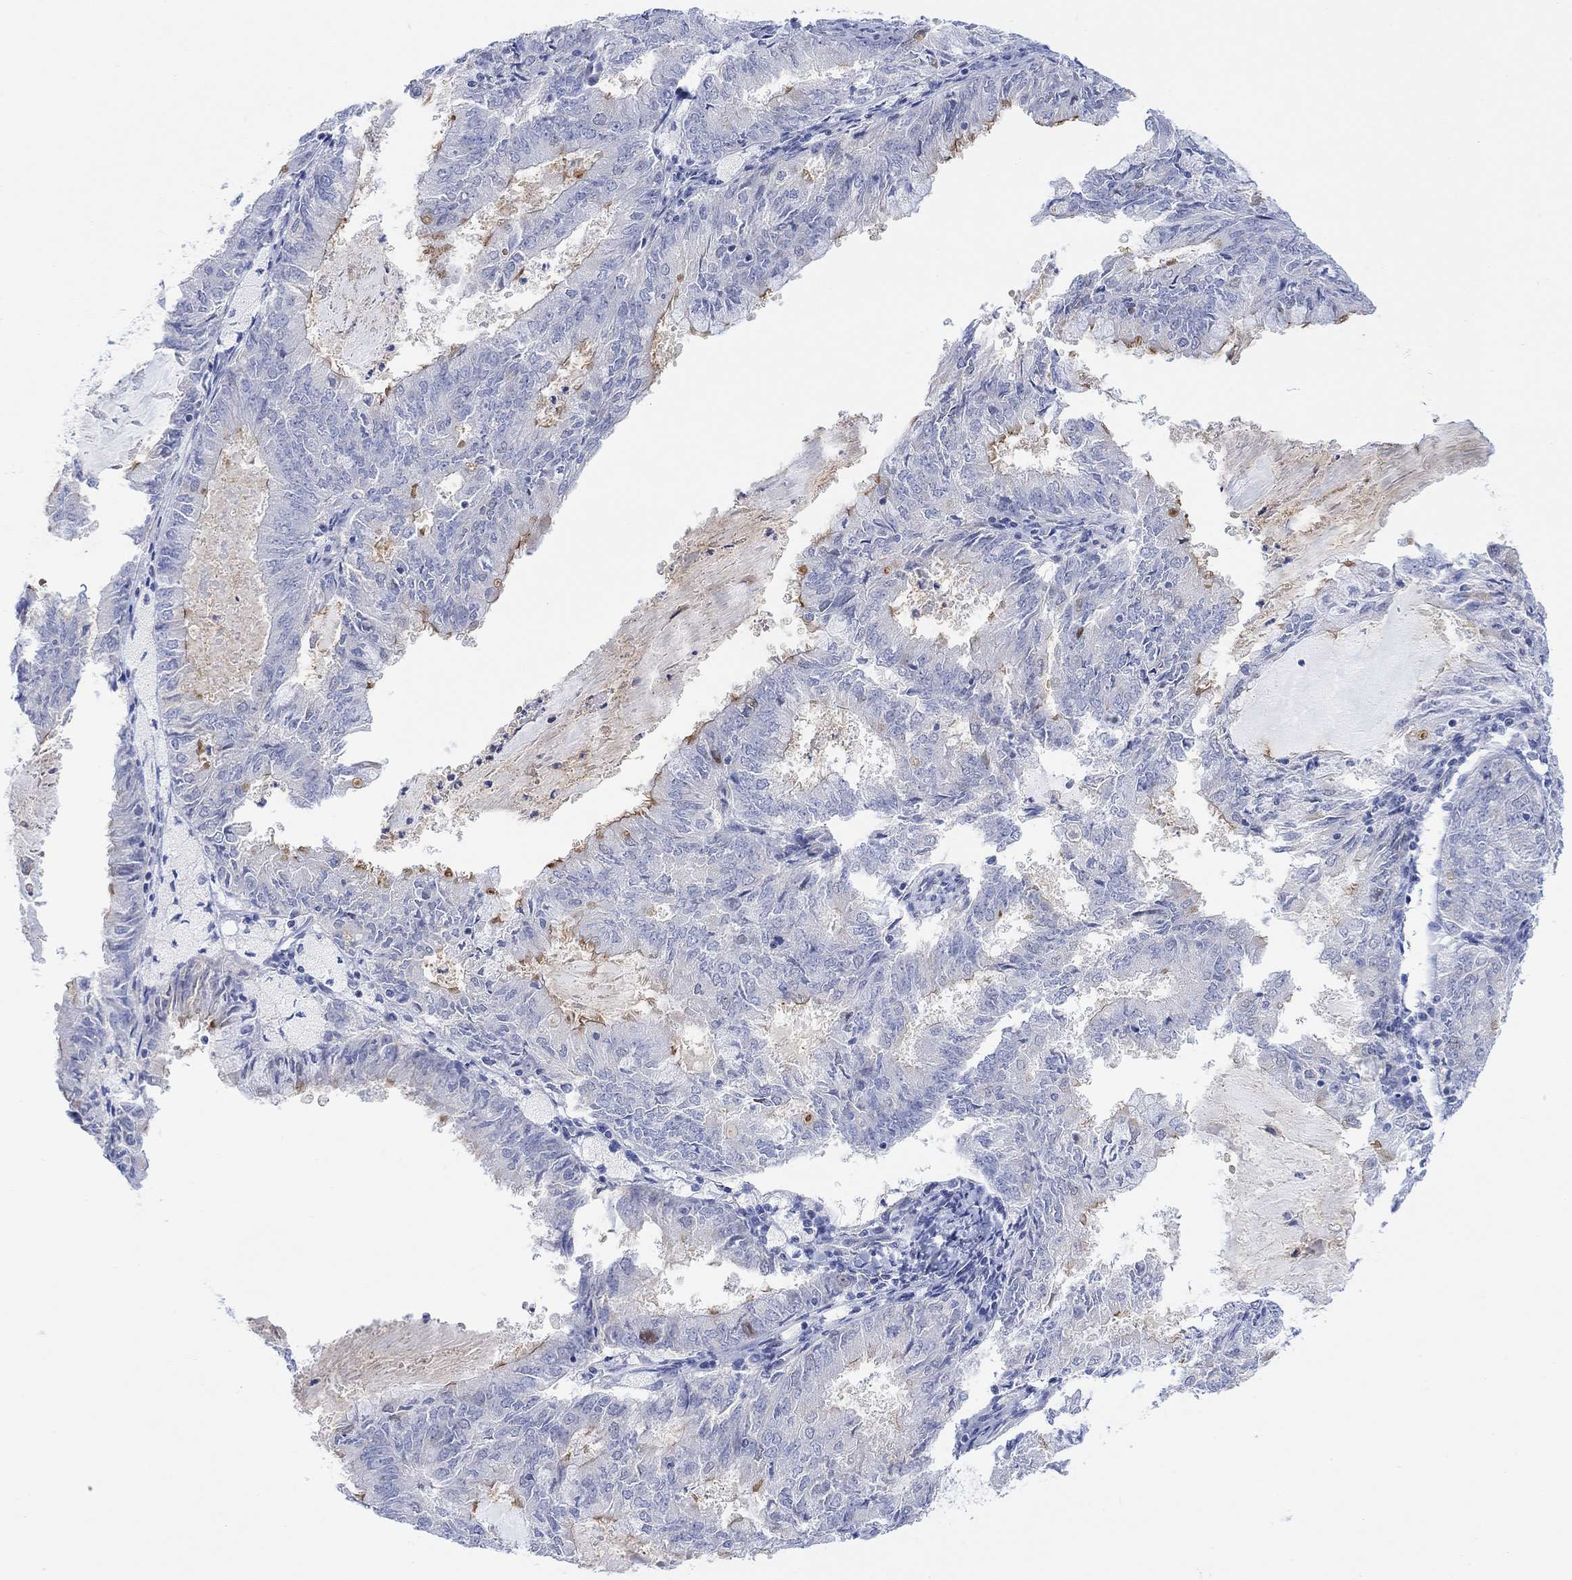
{"staining": {"intensity": "negative", "quantity": "none", "location": "none"}, "tissue": "endometrial cancer", "cell_type": "Tumor cells", "image_type": "cancer", "snomed": [{"axis": "morphology", "description": "Adenocarcinoma, NOS"}, {"axis": "topography", "description": "Endometrium"}], "caption": "Adenocarcinoma (endometrial) stained for a protein using immunohistochemistry reveals no expression tumor cells.", "gene": "TLDC2", "patient": {"sex": "female", "age": 57}}